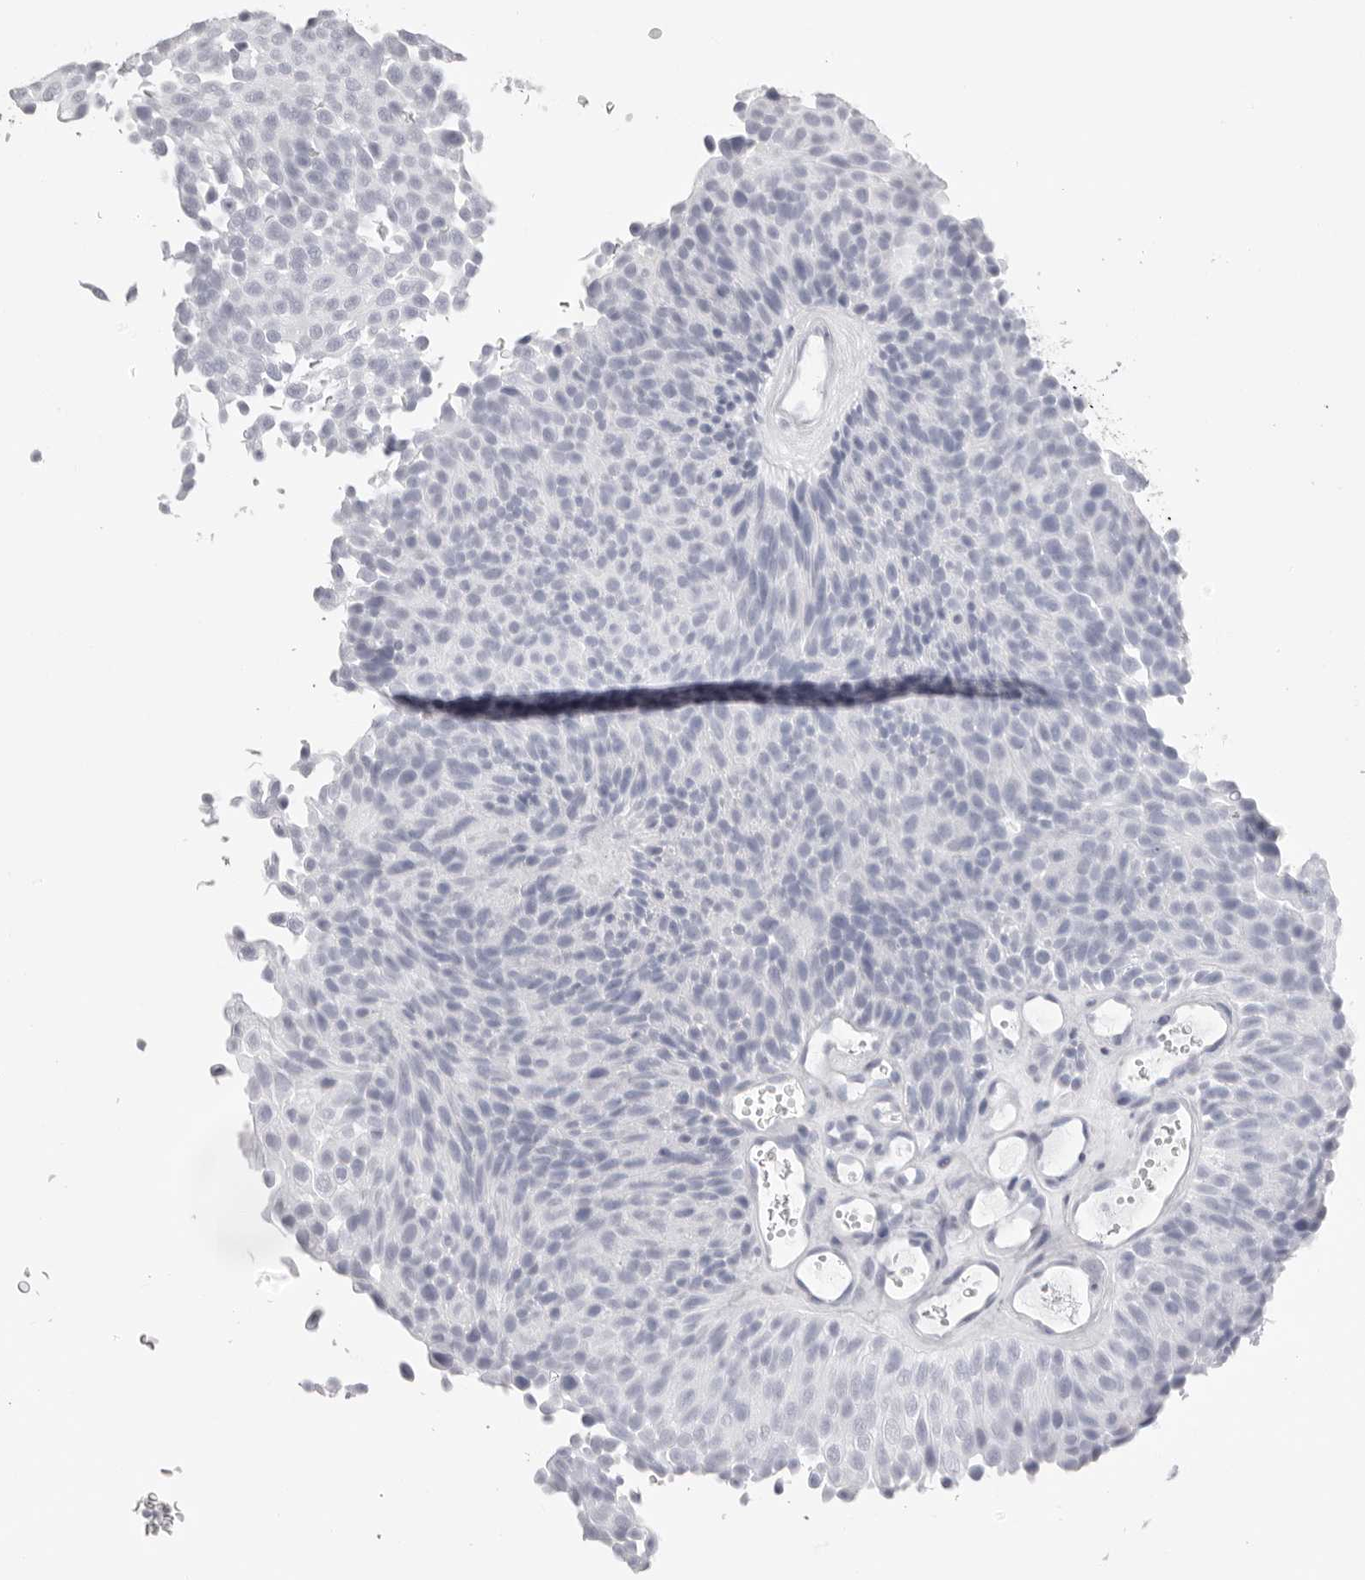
{"staining": {"intensity": "negative", "quantity": "none", "location": "none"}, "tissue": "urothelial cancer", "cell_type": "Tumor cells", "image_type": "cancer", "snomed": [{"axis": "morphology", "description": "Urothelial carcinoma, Low grade"}, {"axis": "topography", "description": "Urinary bladder"}], "caption": "Tumor cells are negative for brown protein staining in urothelial cancer.", "gene": "TMOD4", "patient": {"sex": "male", "age": 78}}